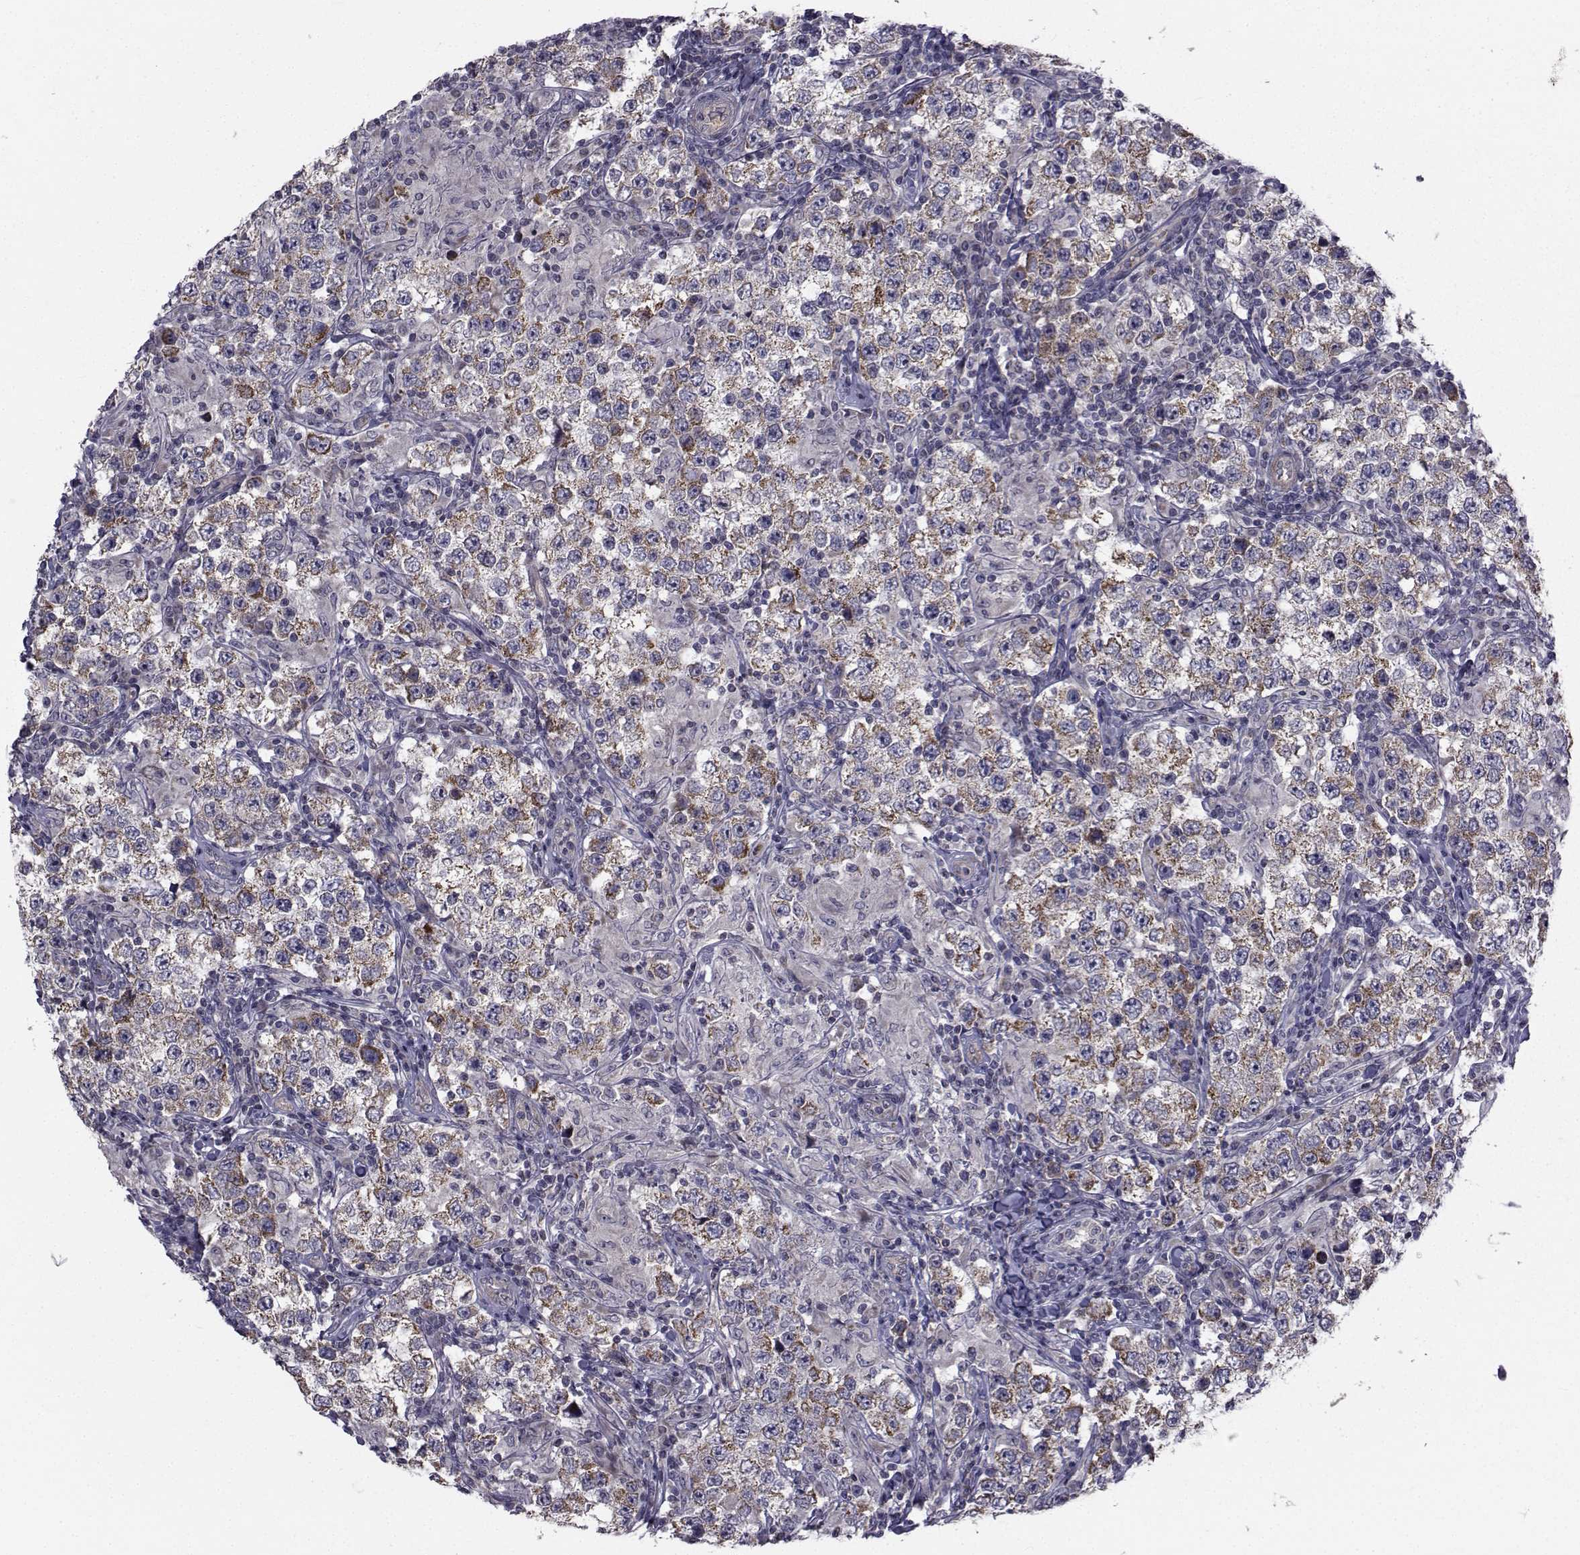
{"staining": {"intensity": "moderate", "quantity": ">75%", "location": "cytoplasmic/membranous"}, "tissue": "testis cancer", "cell_type": "Tumor cells", "image_type": "cancer", "snomed": [{"axis": "morphology", "description": "Seminoma, NOS"}, {"axis": "morphology", "description": "Carcinoma, Embryonal, NOS"}, {"axis": "topography", "description": "Testis"}], "caption": "Immunohistochemistry (IHC) image of neoplastic tissue: human testis cancer (embryonal carcinoma) stained using IHC shows medium levels of moderate protein expression localized specifically in the cytoplasmic/membranous of tumor cells, appearing as a cytoplasmic/membranous brown color.", "gene": "CFAP74", "patient": {"sex": "male", "age": 41}}